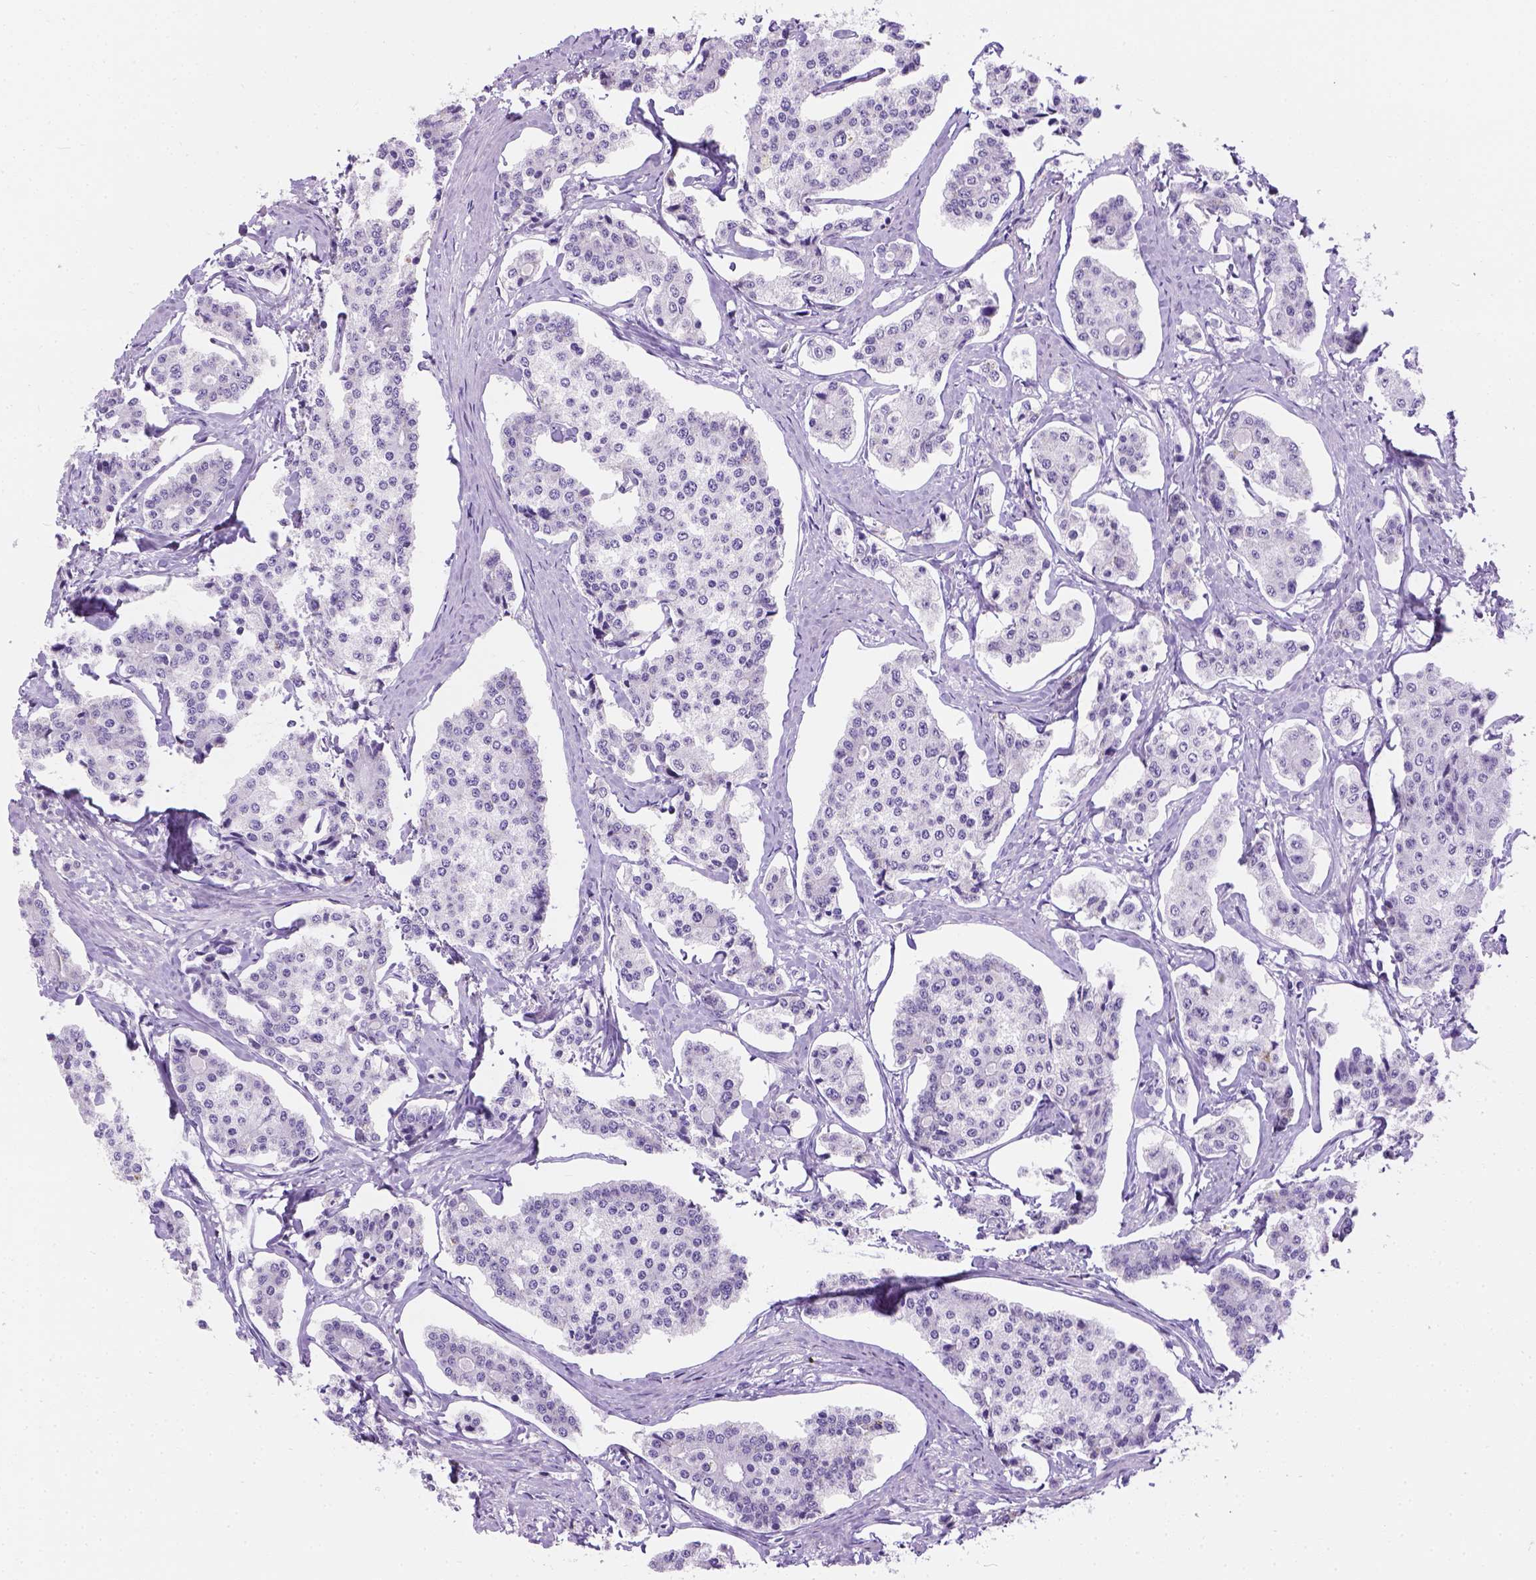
{"staining": {"intensity": "negative", "quantity": "none", "location": "none"}, "tissue": "carcinoid", "cell_type": "Tumor cells", "image_type": "cancer", "snomed": [{"axis": "morphology", "description": "Carcinoid, malignant, NOS"}, {"axis": "topography", "description": "Small intestine"}], "caption": "Carcinoid was stained to show a protein in brown. There is no significant positivity in tumor cells. Nuclei are stained in blue.", "gene": "TMEM38A", "patient": {"sex": "female", "age": 65}}